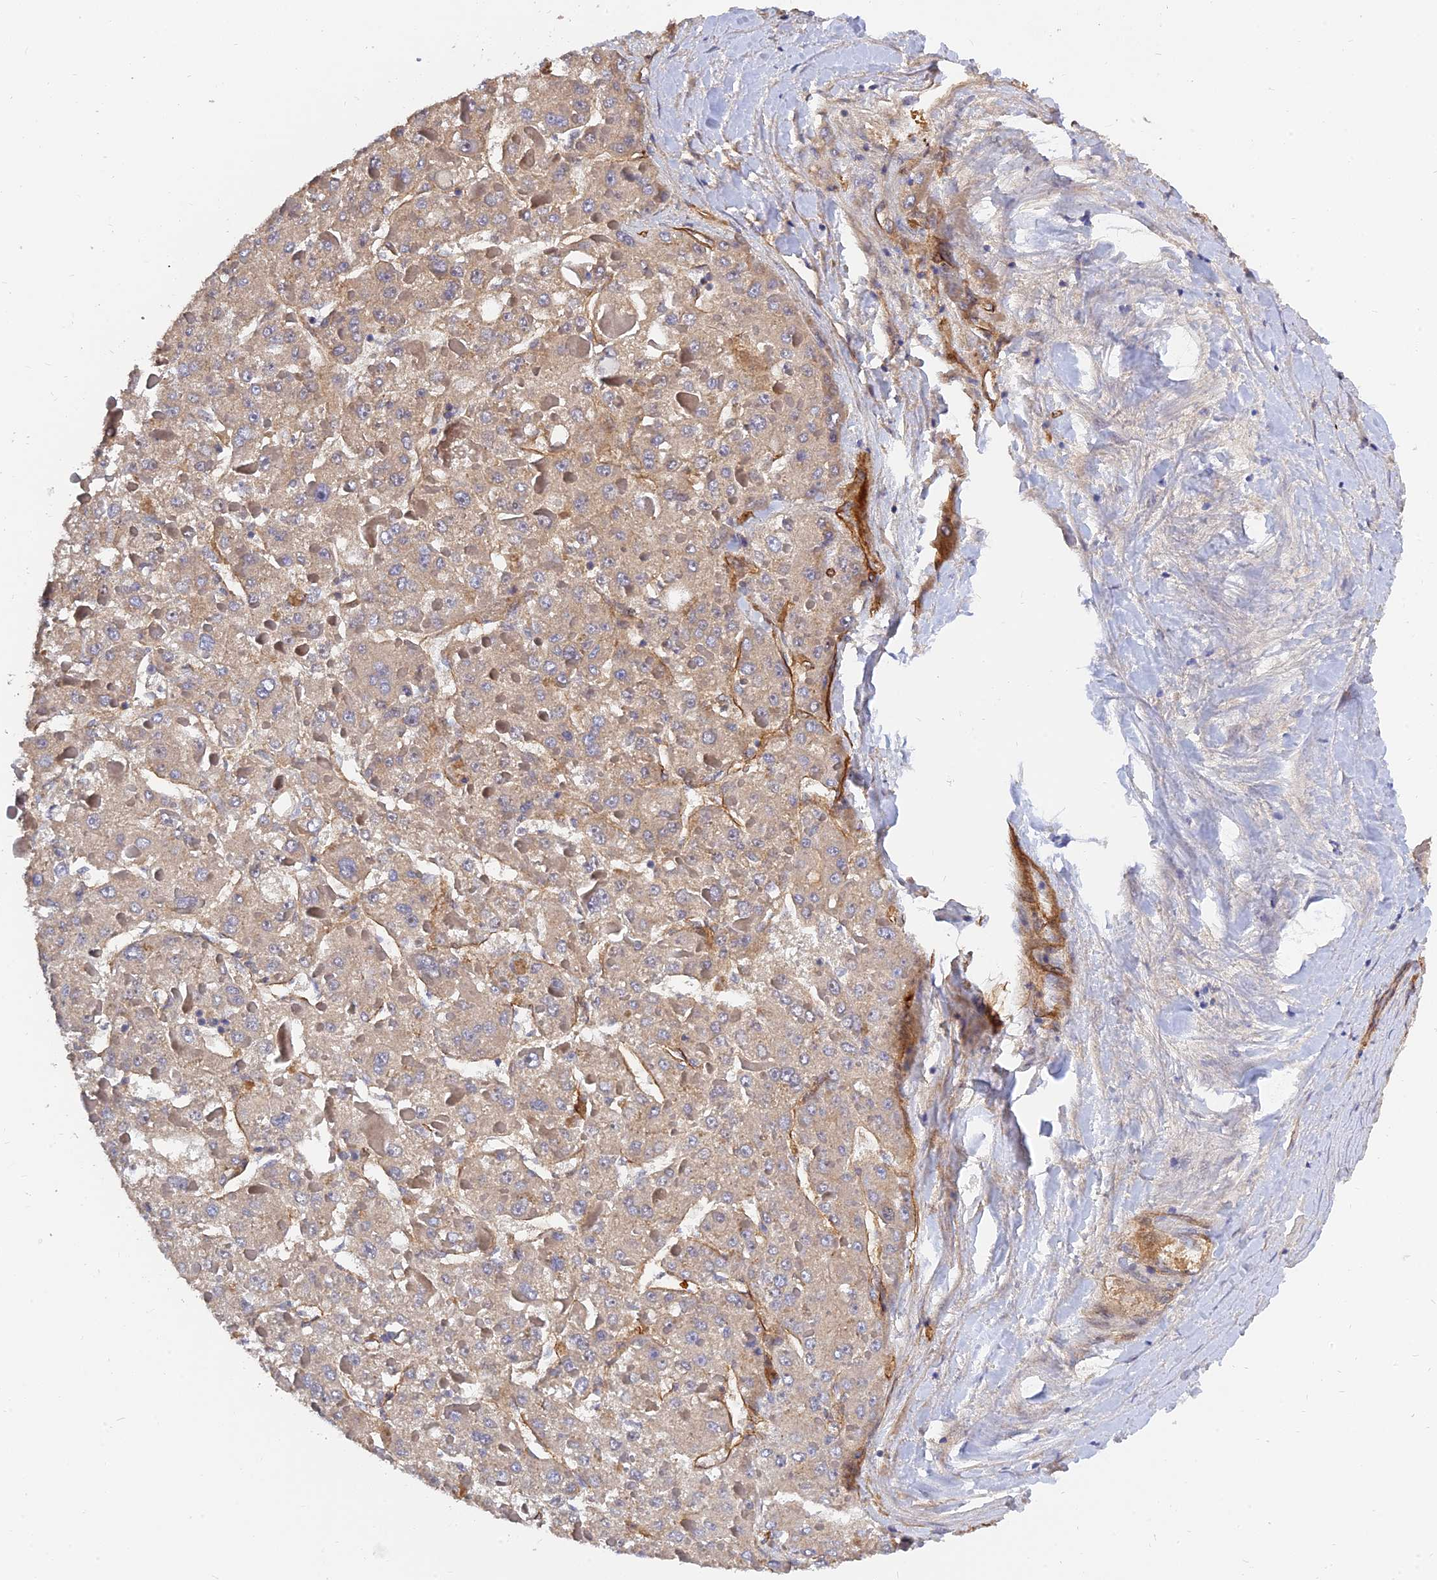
{"staining": {"intensity": "weak", "quantity": "25%-75%", "location": "cytoplasmic/membranous"}, "tissue": "liver cancer", "cell_type": "Tumor cells", "image_type": "cancer", "snomed": [{"axis": "morphology", "description": "Carcinoma, Hepatocellular, NOS"}, {"axis": "topography", "description": "Liver"}], "caption": "There is low levels of weak cytoplasmic/membranous staining in tumor cells of liver cancer, as demonstrated by immunohistochemical staining (brown color).", "gene": "MRPL35", "patient": {"sex": "female", "age": 73}}